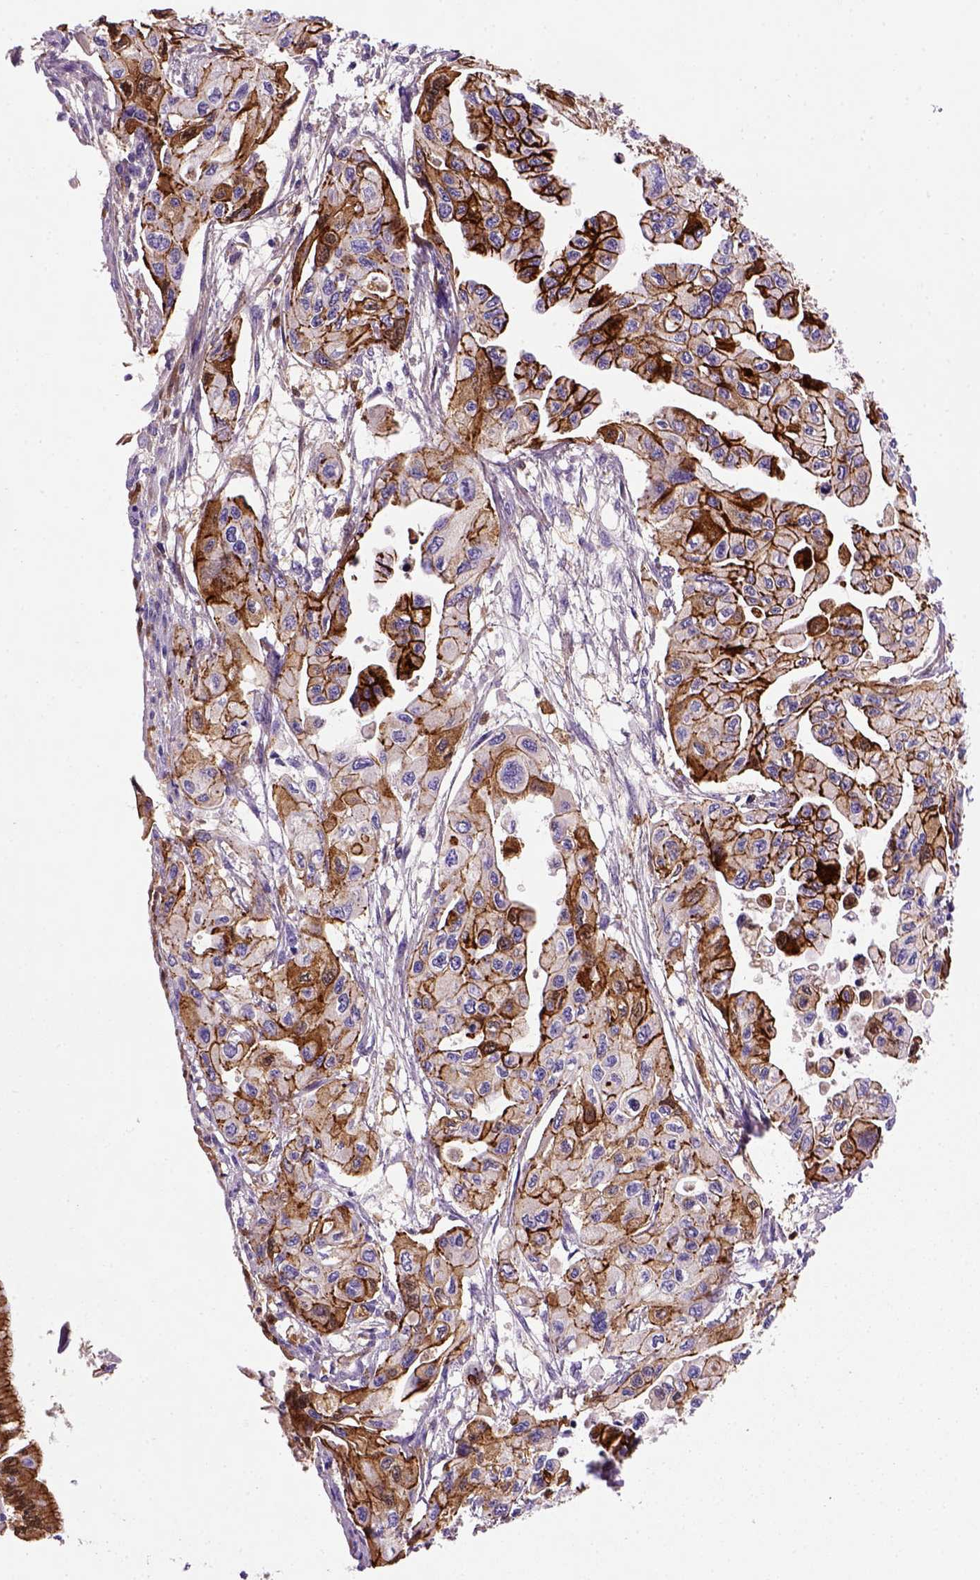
{"staining": {"intensity": "strong", "quantity": "25%-75%", "location": "cytoplasmic/membranous"}, "tissue": "pancreatic cancer", "cell_type": "Tumor cells", "image_type": "cancer", "snomed": [{"axis": "morphology", "description": "Adenocarcinoma, NOS"}, {"axis": "topography", "description": "Pancreas"}], "caption": "Adenocarcinoma (pancreatic) stained with DAB (3,3'-diaminobenzidine) IHC reveals high levels of strong cytoplasmic/membranous expression in about 25%-75% of tumor cells.", "gene": "CDH1", "patient": {"sex": "female", "age": 76}}